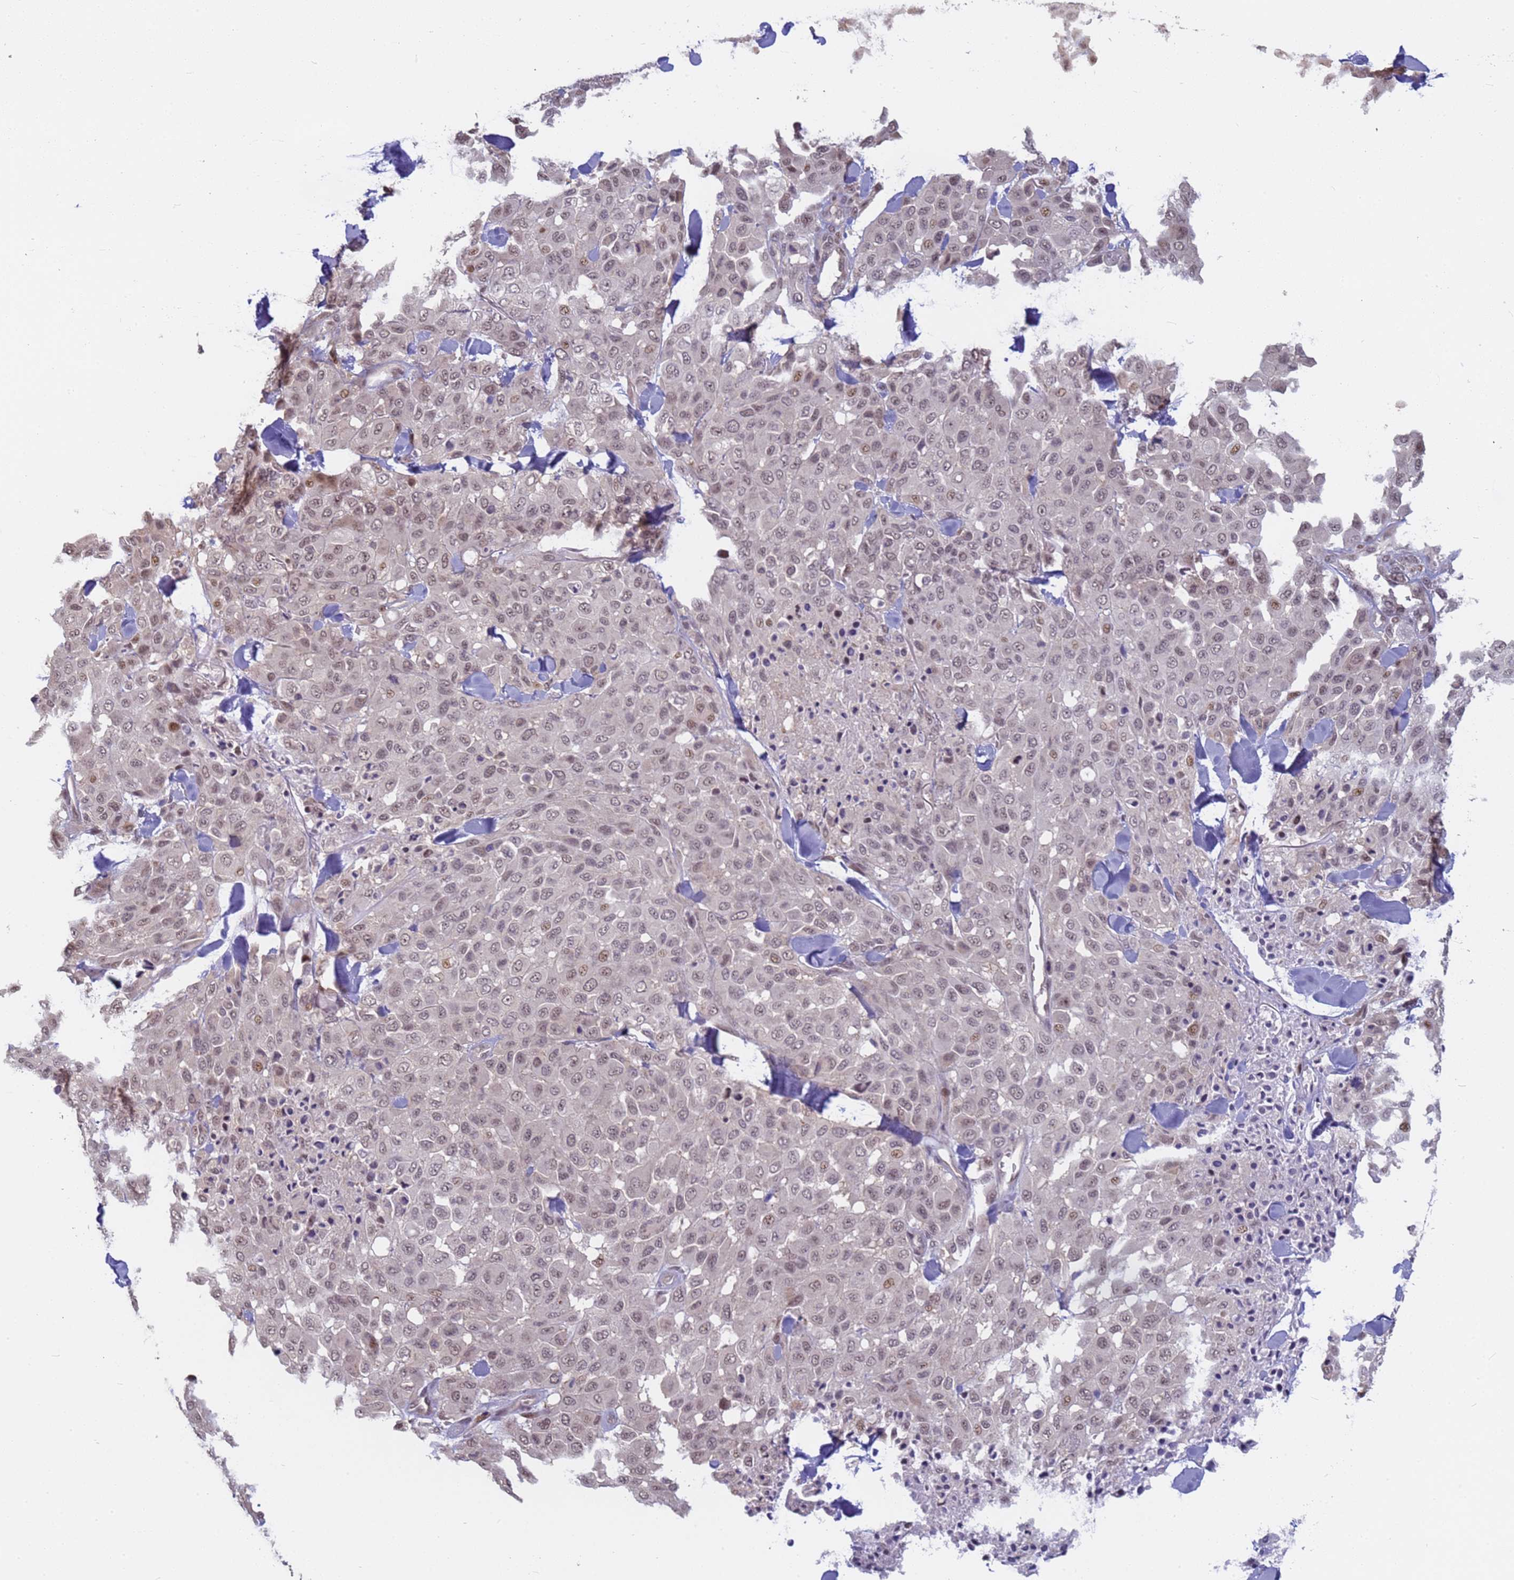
{"staining": {"intensity": "moderate", "quantity": "25%-75%", "location": "nuclear"}, "tissue": "melanoma", "cell_type": "Tumor cells", "image_type": "cancer", "snomed": [{"axis": "morphology", "description": "Malignant melanoma, Metastatic site"}, {"axis": "topography", "description": "Skin"}], "caption": "Approximately 25%-75% of tumor cells in melanoma reveal moderate nuclear protein positivity as visualized by brown immunohistochemical staining.", "gene": "VWA3A", "patient": {"sex": "female", "age": 81}}